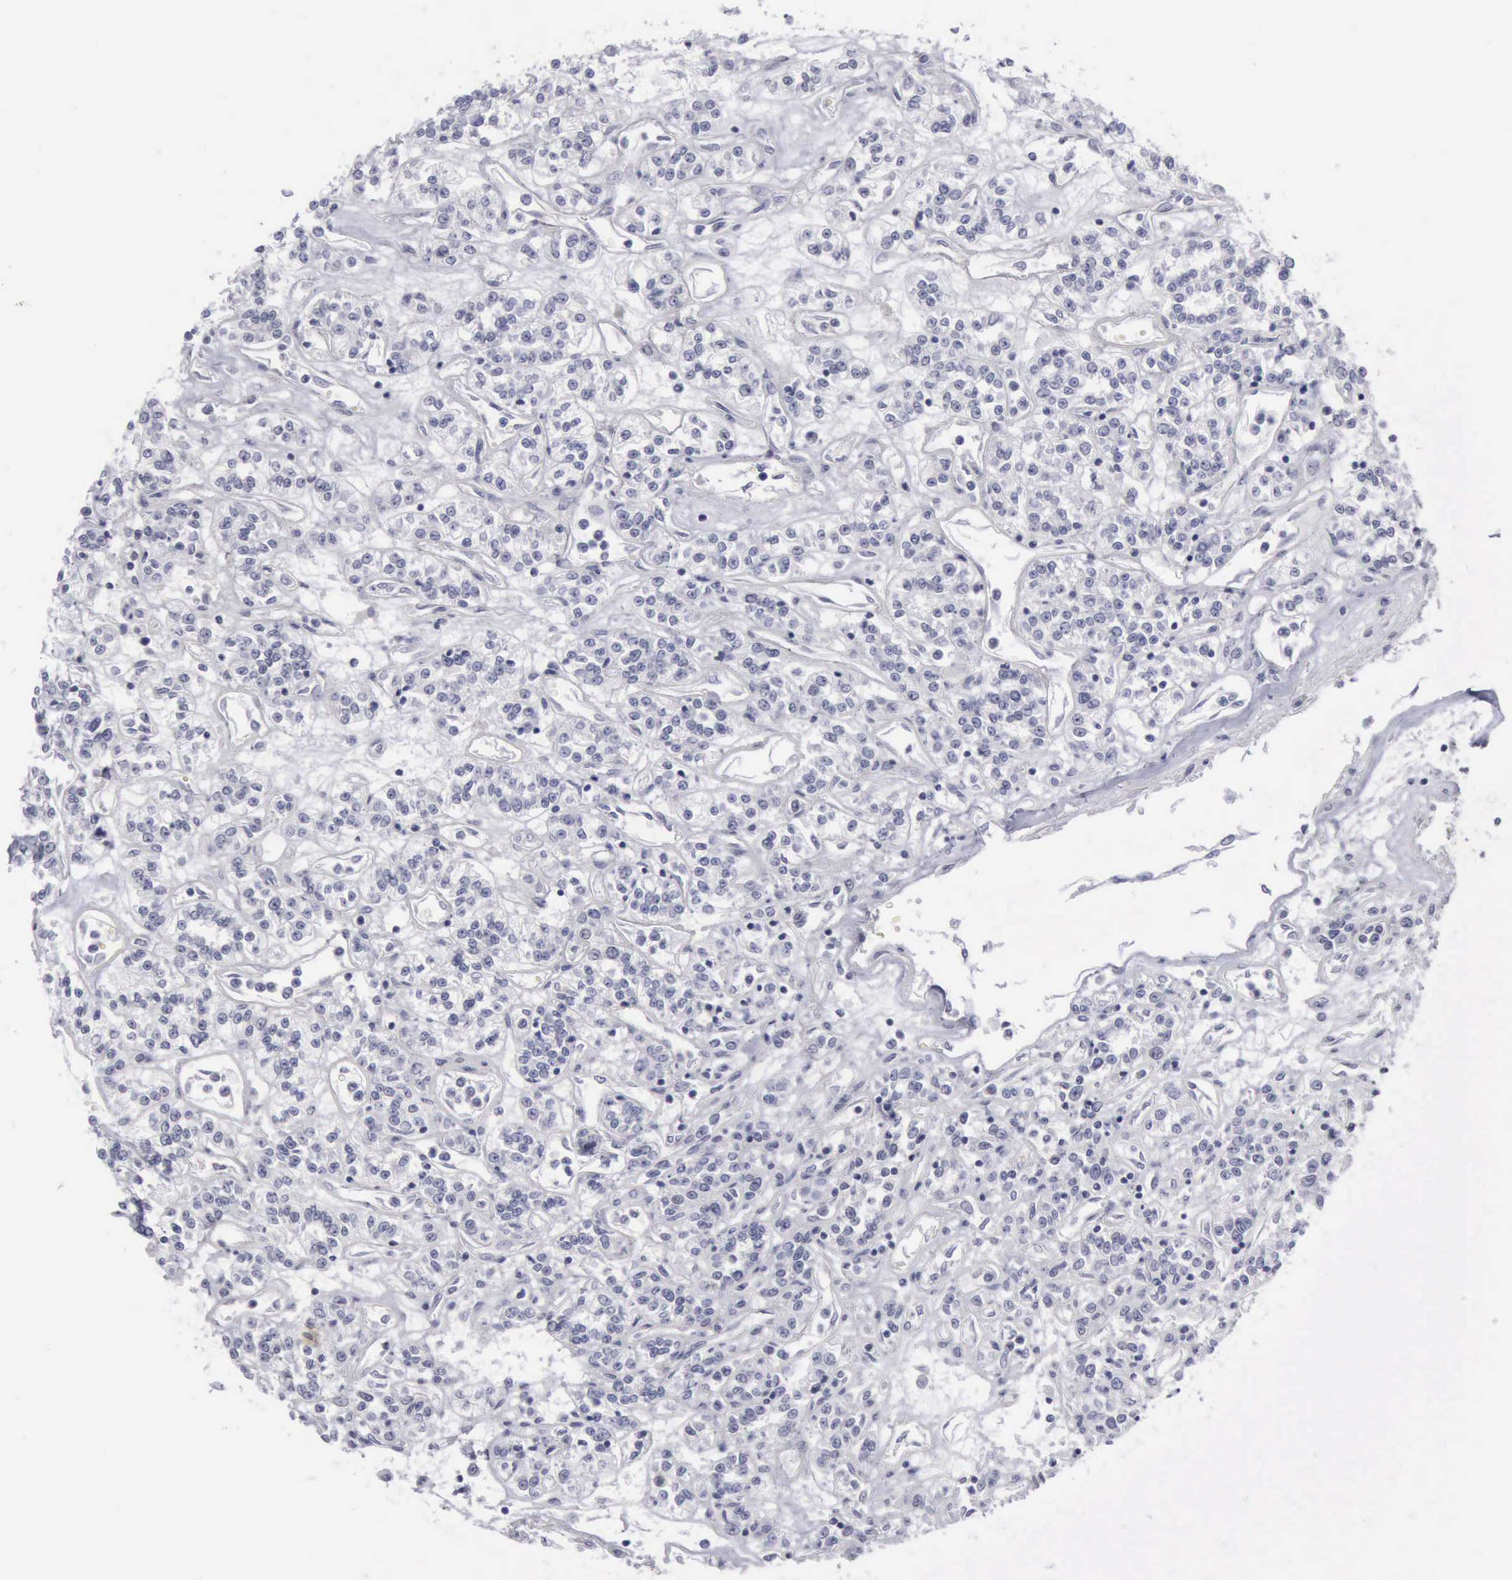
{"staining": {"intensity": "negative", "quantity": "none", "location": "none"}, "tissue": "renal cancer", "cell_type": "Tumor cells", "image_type": "cancer", "snomed": [{"axis": "morphology", "description": "Adenocarcinoma, NOS"}, {"axis": "topography", "description": "Kidney"}], "caption": "The image demonstrates no significant positivity in tumor cells of renal cancer (adenocarcinoma).", "gene": "KRT13", "patient": {"sex": "female", "age": 76}}